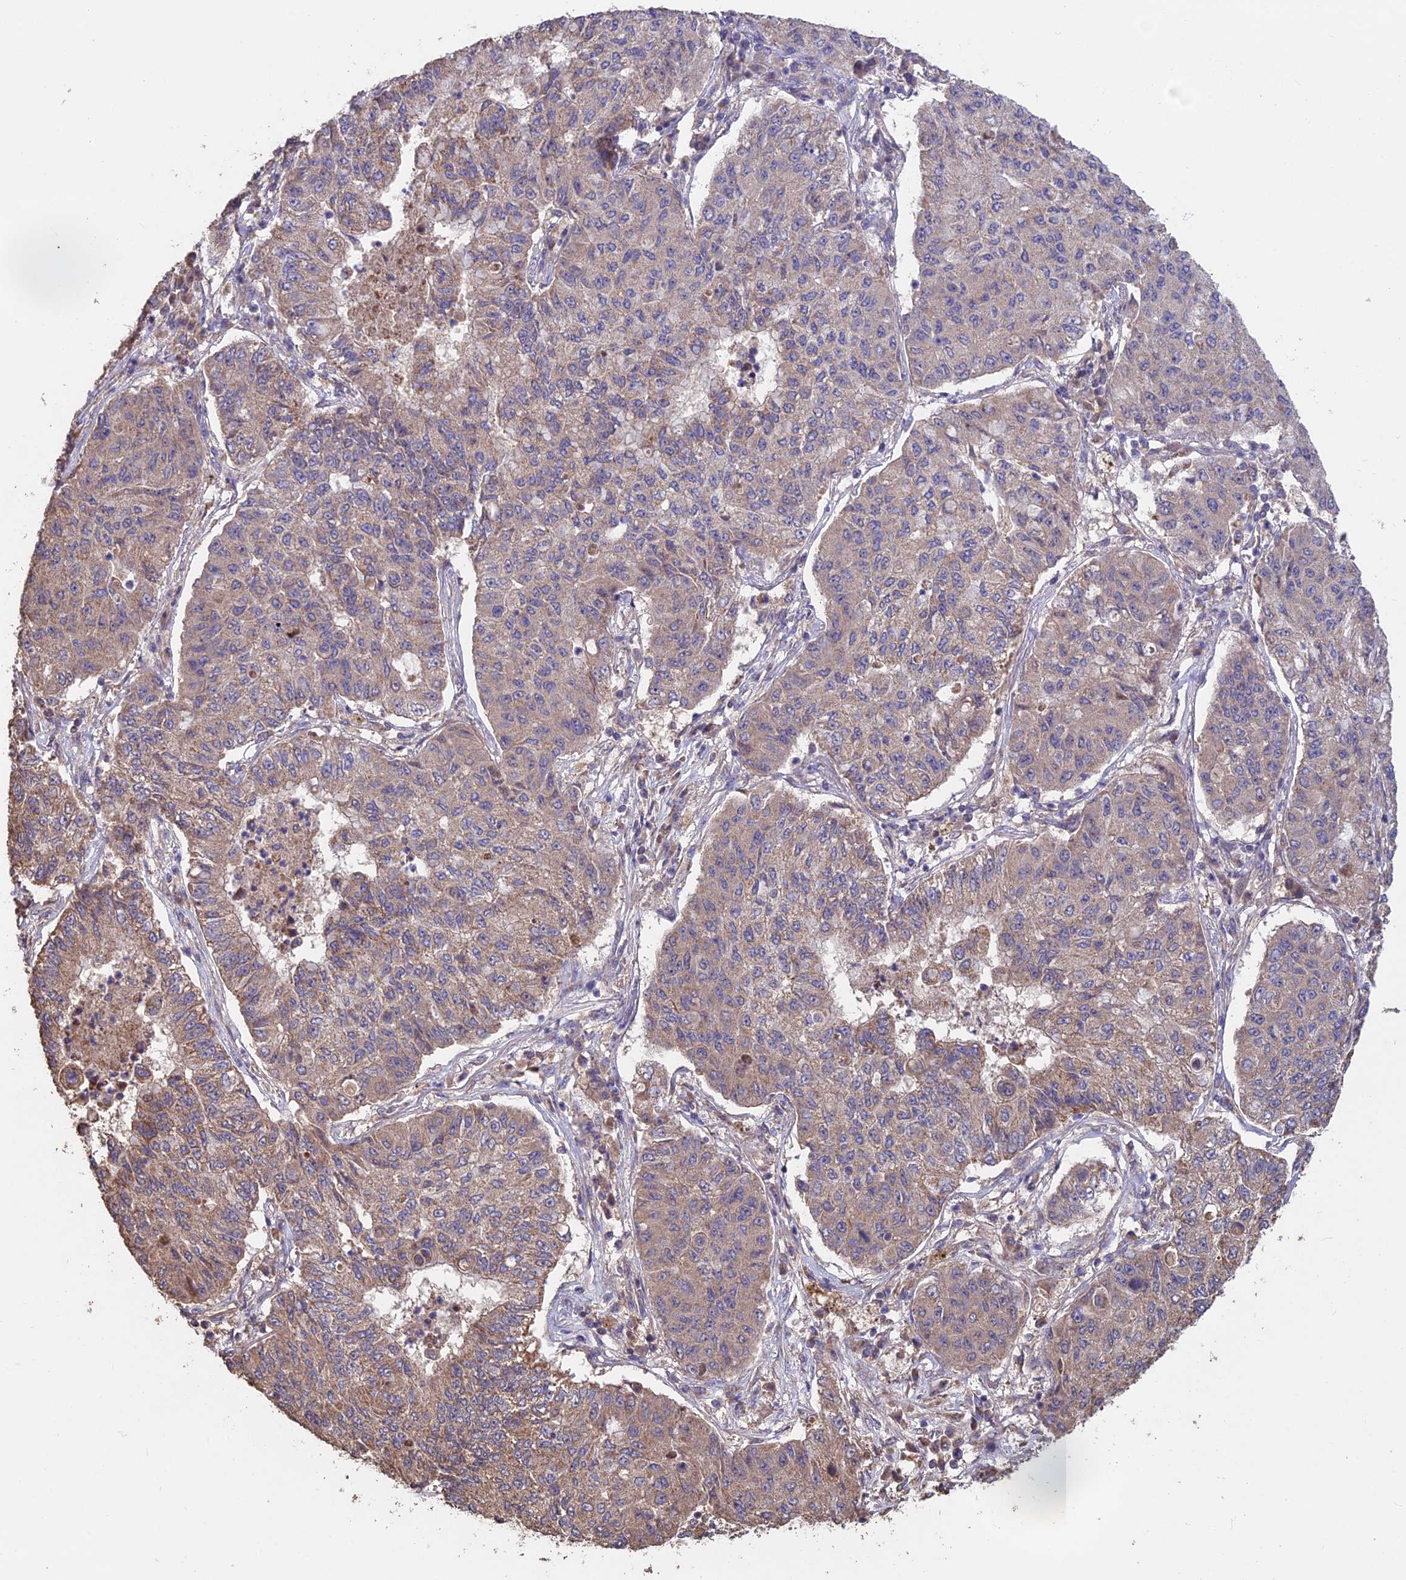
{"staining": {"intensity": "moderate", "quantity": "25%-75%", "location": "cytoplasmic/membranous"}, "tissue": "lung cancer", "cell_type": "Tumor cells", "image_type": "cancer", "snomed": [{"axis": "morphology", "description": "Squamous cell carcinoma, NOS"}, {"axis": "topography", "description": "Lung"}], "caption": "Lung cancer (squamous cell carcinoma) was stained to show a protein in brown. There is medium levels of moderate cytoplasmic/membranous positivity in approximately 25%-75% of tumor cells.", "gene": "SHISA5", "patient": {"sex": "male", "age": 74}}